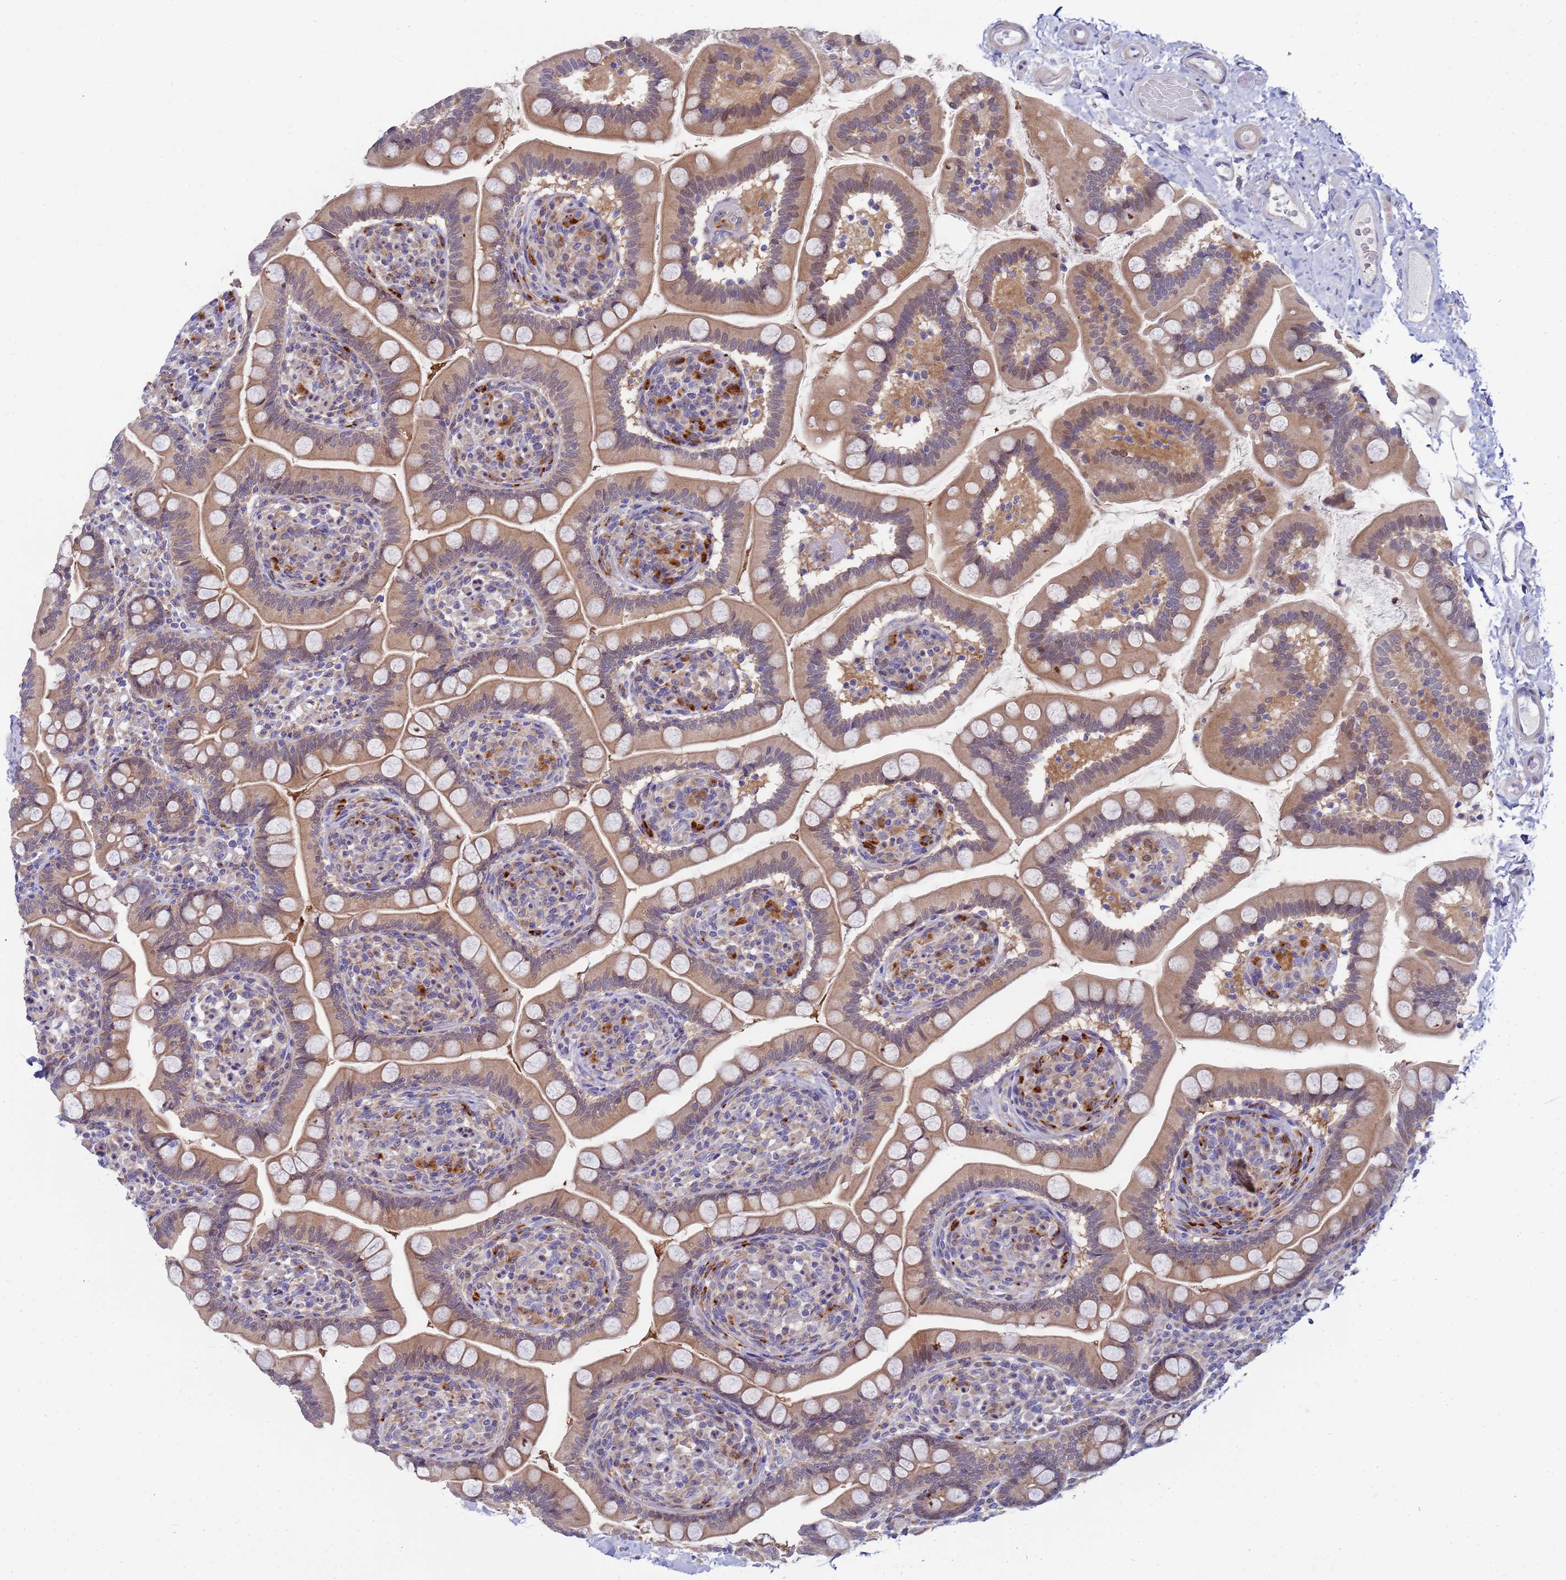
{"staining": {"intensity": "moderate", "quantity": "25%-75%", "location": "cytoplasmic/membranous"}, "tissue": "small intestine", "cell_type": "Glandular cells", "image_type": "normal", "snomed": [{"axis": "morphology", "description": "Normal tissue, NOS"}, {"axis": "topography", "description": "Small intestine"}], "caption": "A histopathology image of small intestine stained for a protein demonstrates moderate cytoplasmic/membranous brown staining in glandular cells. (DAB (3,3'-diaminobenzidine) IHC, brown staining for protein, blue staining for nuclei).", "gene": "ENOSF1", "patient": {"sex": "female", "age": 64}}